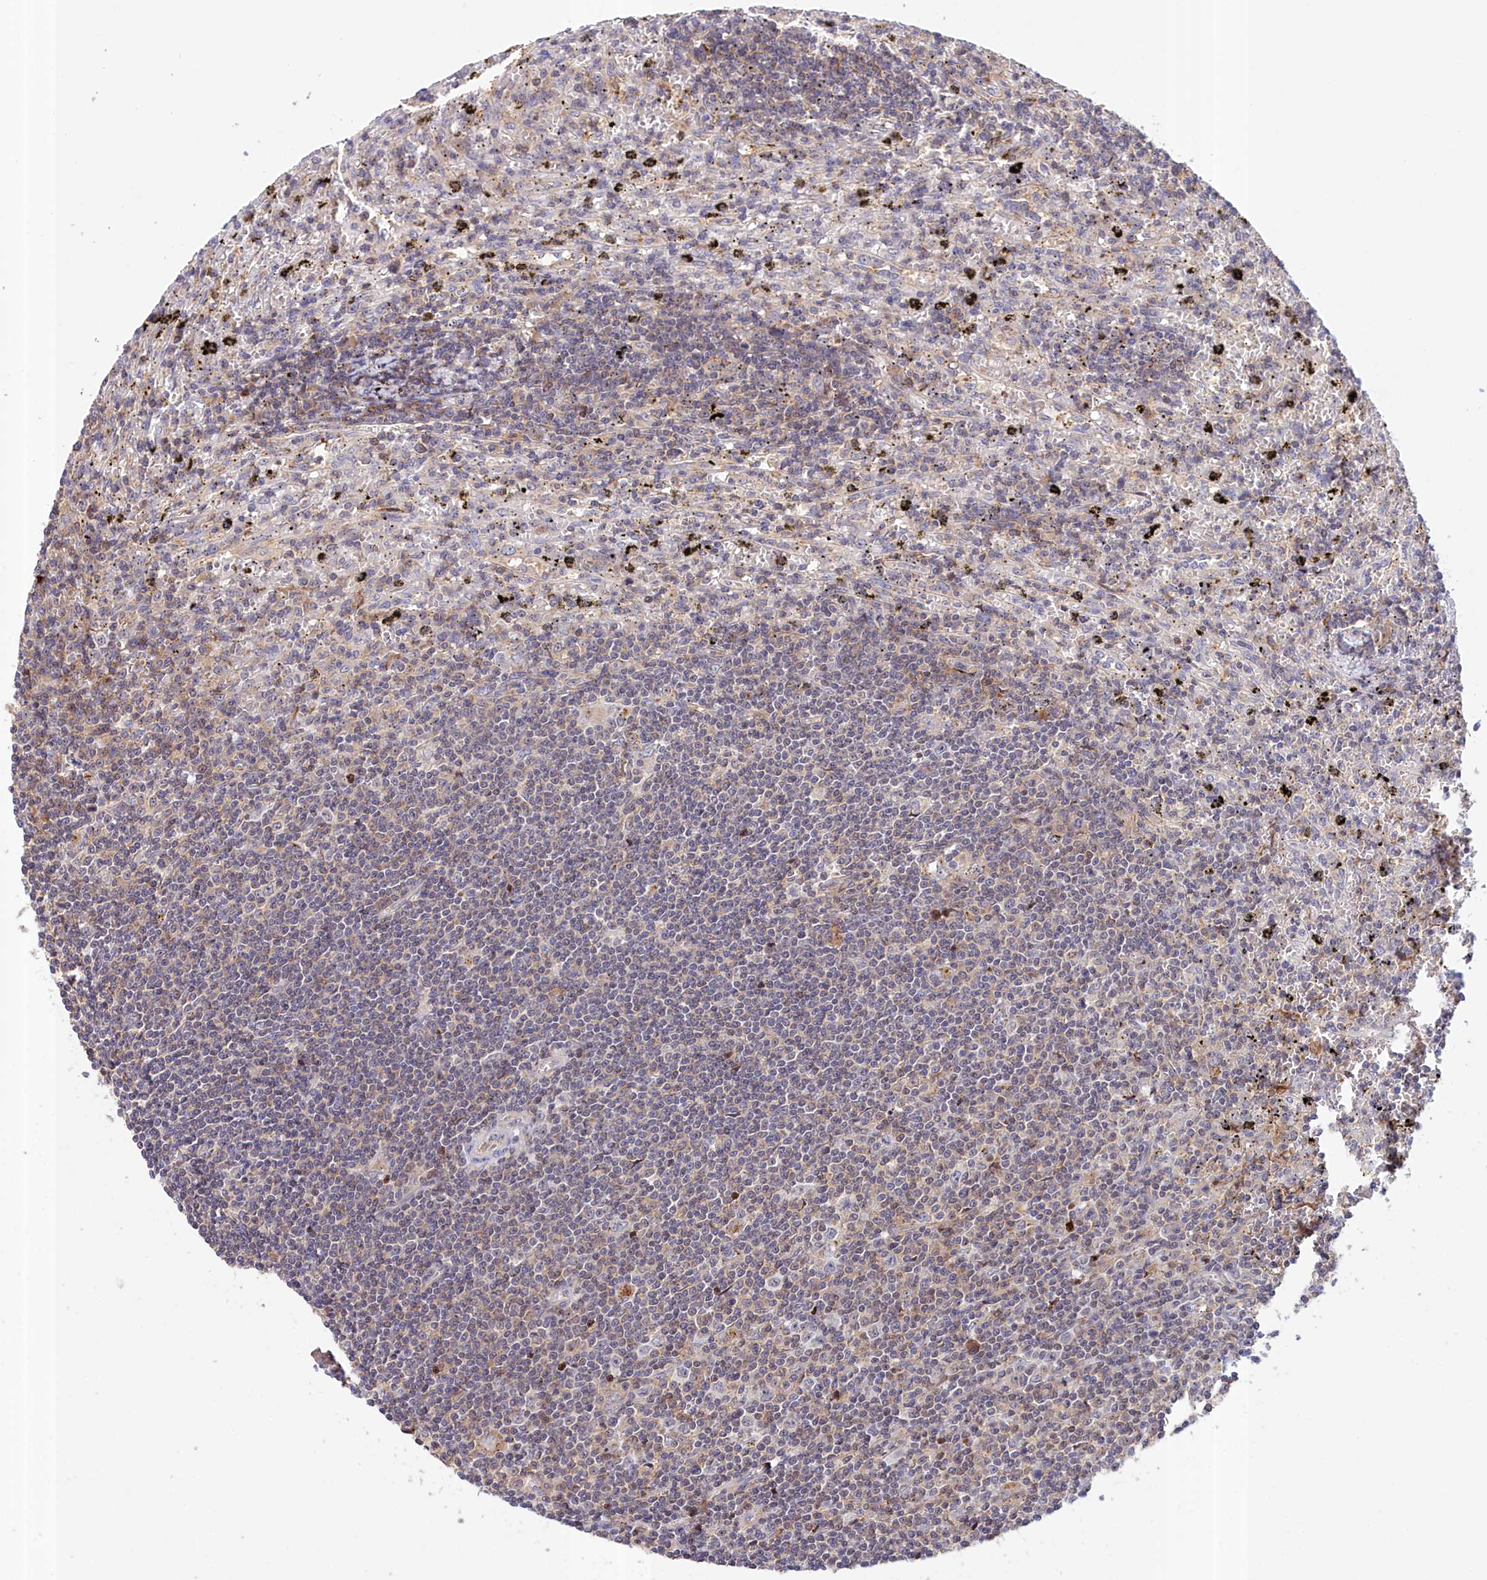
{"staining": {"intensity": "weak", "quantity": "<25%", "location": "cytoplasmic/membranous"}, "tissue": "lymphoma", "cell_type": "Tumor cells", "image_type": "cancer", "snomed": [{"axis": "morphology", "description": "Malignant lymphoma, non-Hodgkin's type, Low grade"}, {"axis": "topography", "description": "Spleen"}], "caption": "Photomicrograph shows no protein expression in tumor cells of lymphoma tissue. (DAB immunohistochemistry, high magnification).", "gene": "NEURL4", "patient": {"sex": "male", "age": 76}}